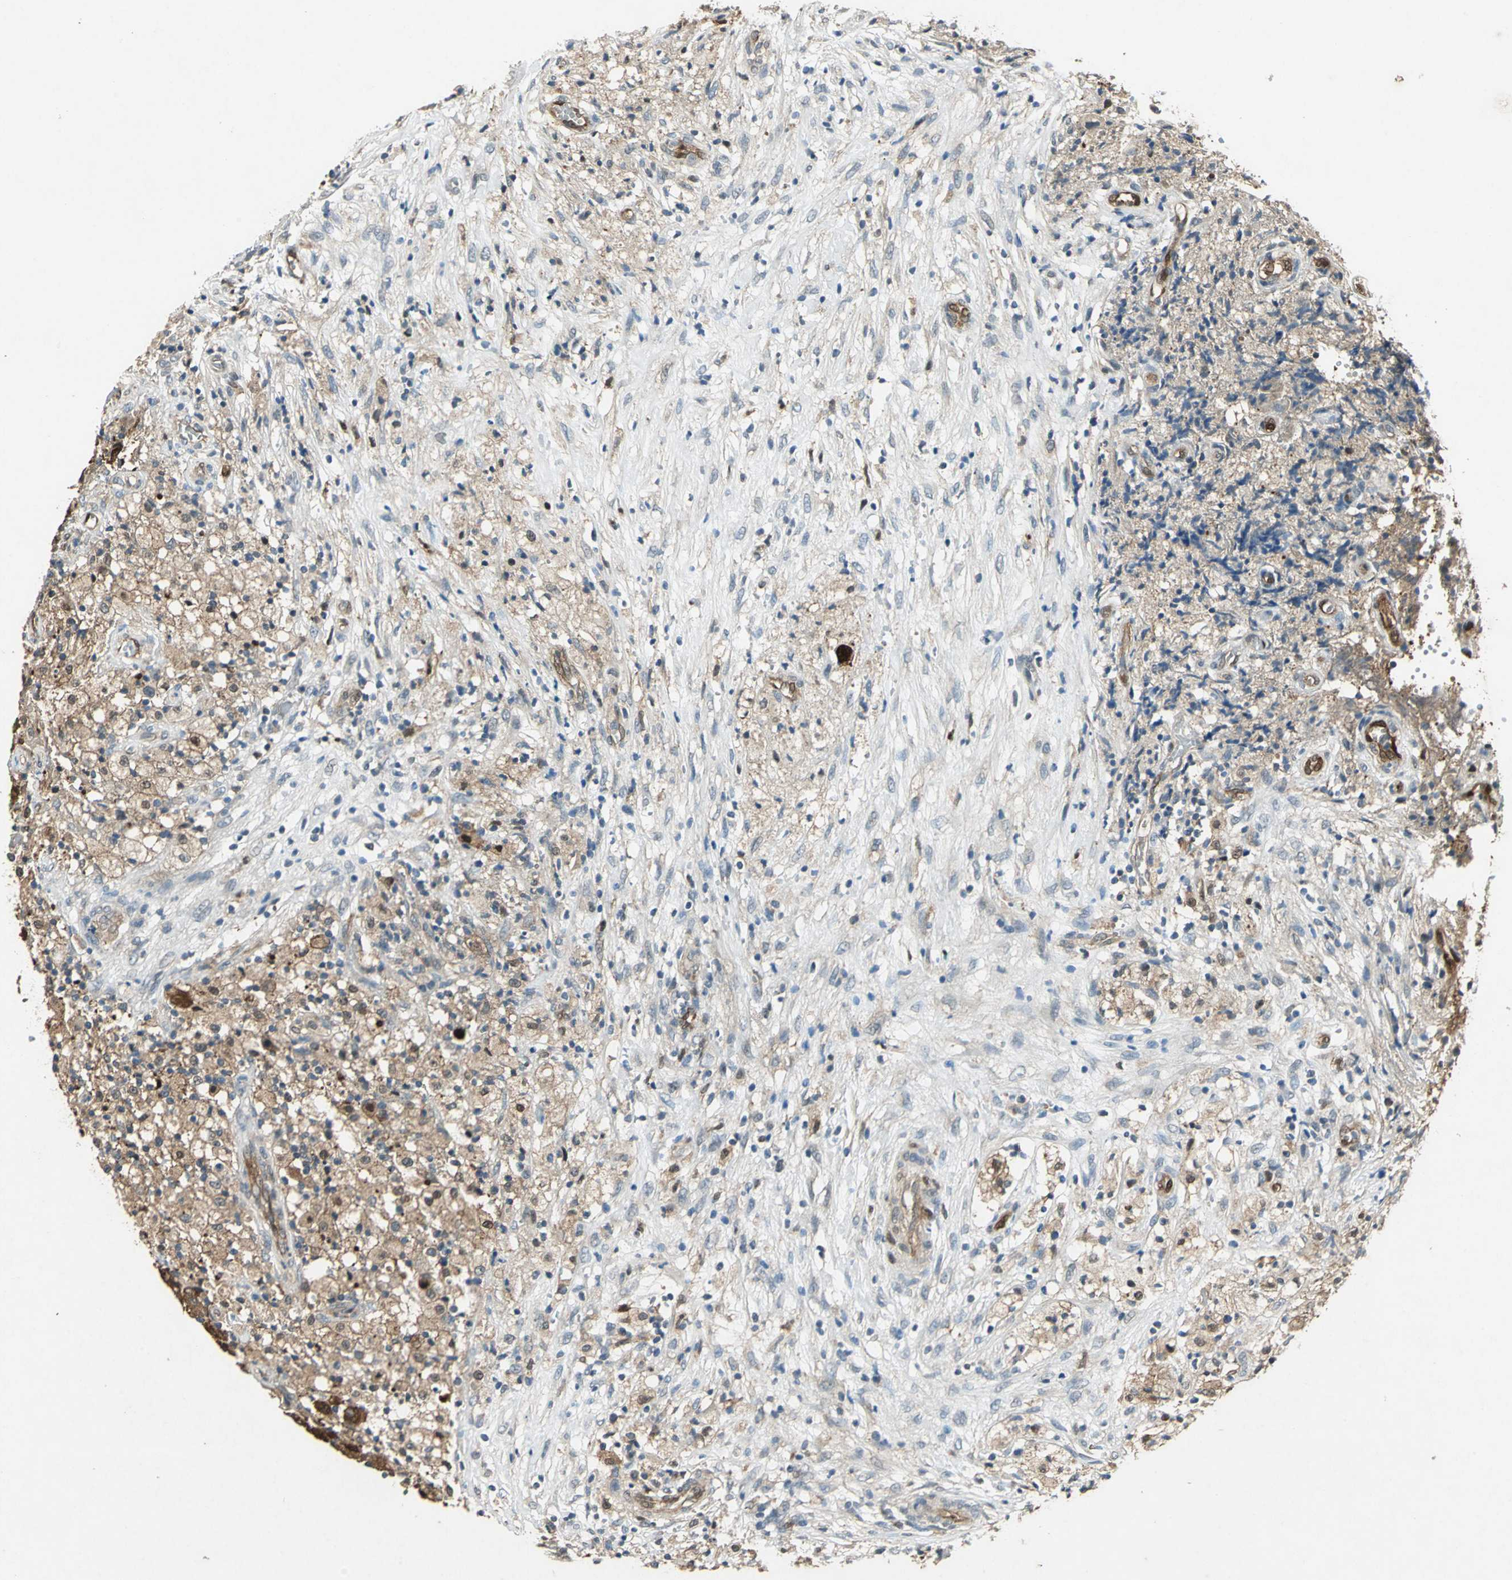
{"staining": {"intensity": "moderate", "quantity": ">75%", "location": "cytoplasmic/membranous,nuclear"}, "tissue": "ovarian cancer", "cell_type": "Tumor cells", "image_type": "cancer", "snomed": [{"axis": "morphology", "description": "Carcinoma, endometroid"}, {"axis": "topography", "description": "Ovary"}], "caption": "Ovarian cancer (endometroid carcinoma) stained with IHC reveals moderate cytoplasmic/membranous and nuclear positivity in about >75% of tumor cells.", "gene": "RRM2B", "patient": {"sex": "female", "age": 42}}